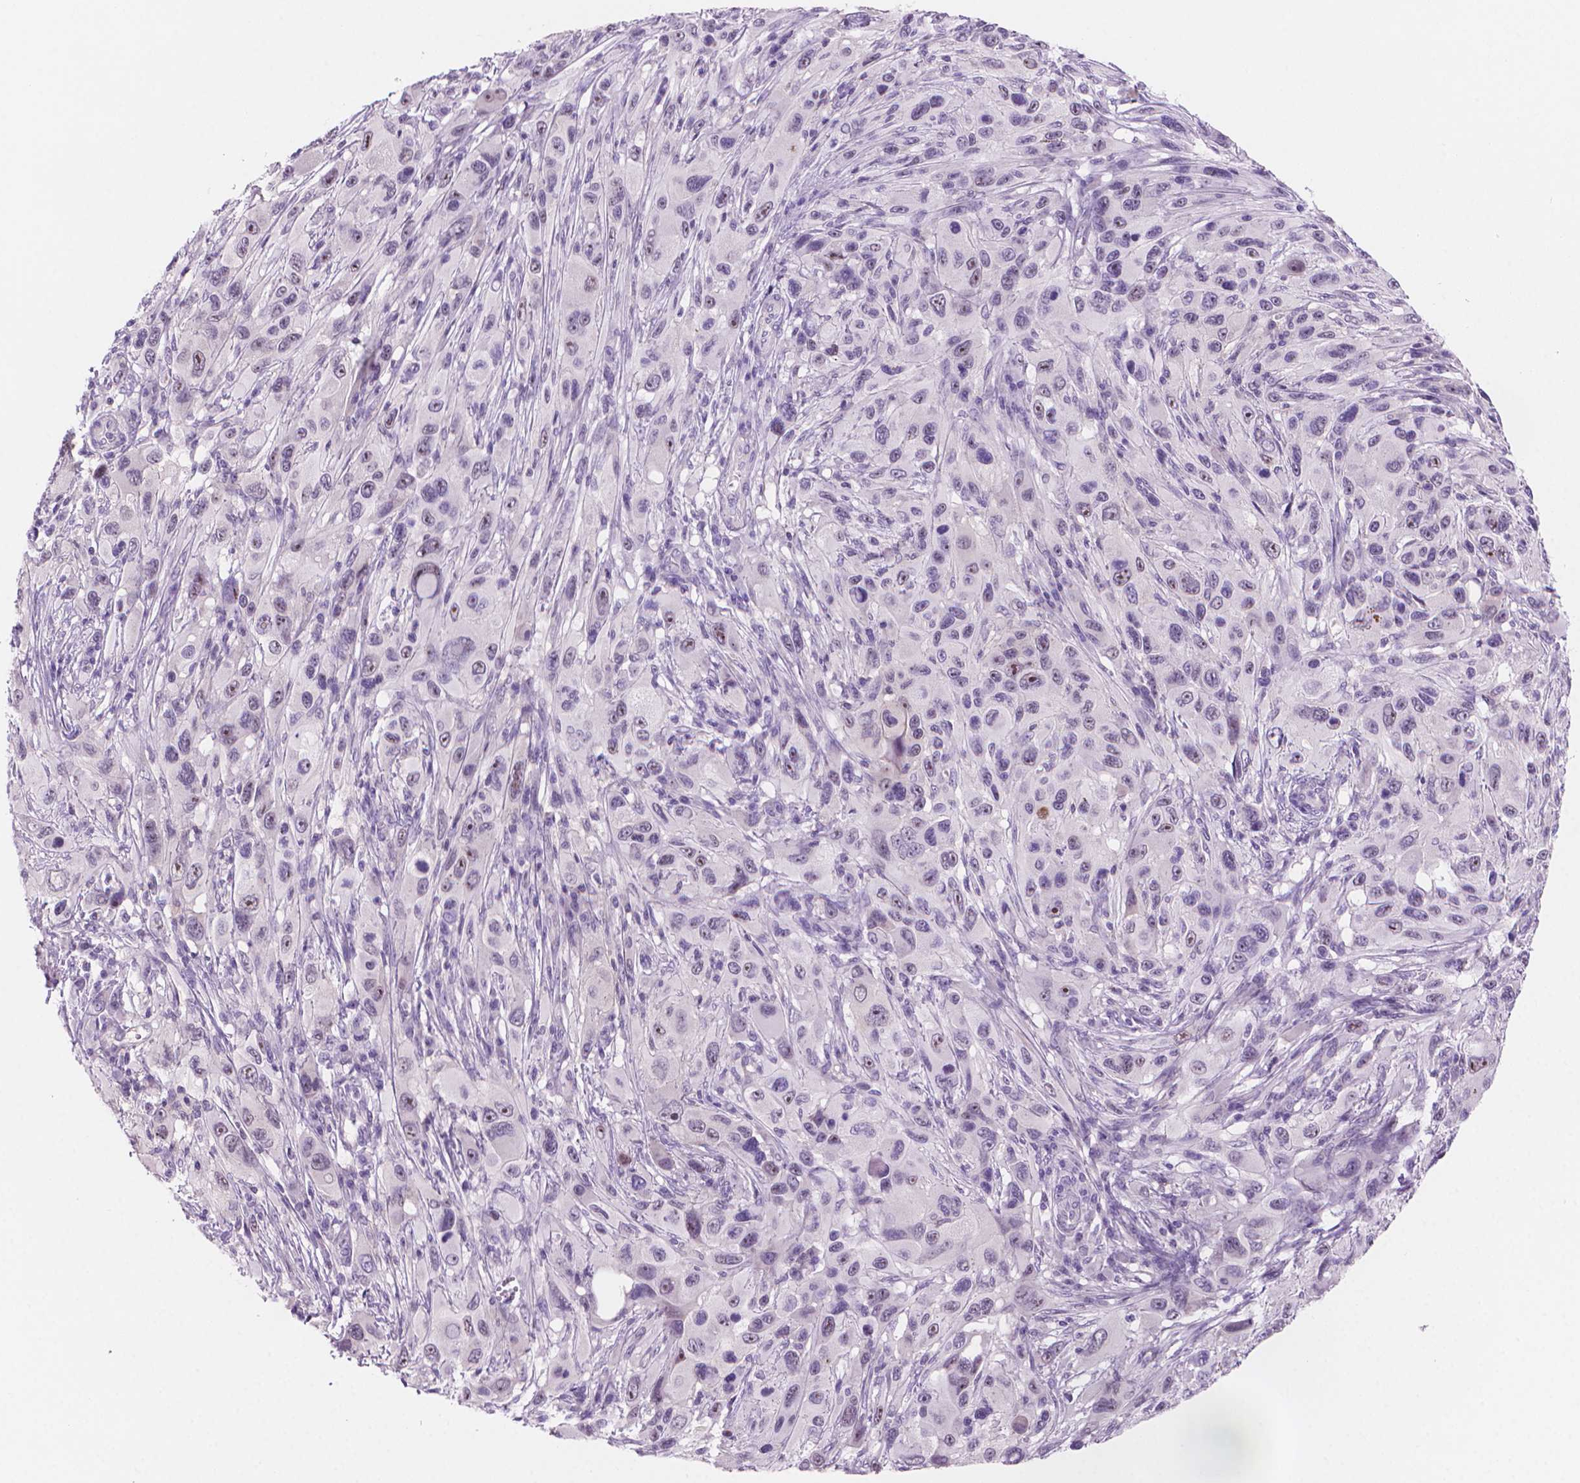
{"staining": {"intensity": "negative", "quantity": "none", "location": "none"}, "tissue": "melanoma", "cell_type": "Tumor cells", "image_type": "cancer", "snomed": [{"axis": "morphology", "description": "Malignant melanoma, NOS"}, {"axis": "topography", "description": "Skin"}], "caption": "This is an IHC micrograph of human melanoma. There is no expression in tumor cells.", "gene": "ENSG00000187186", "patient": {"sex": "male", "age": 53}}